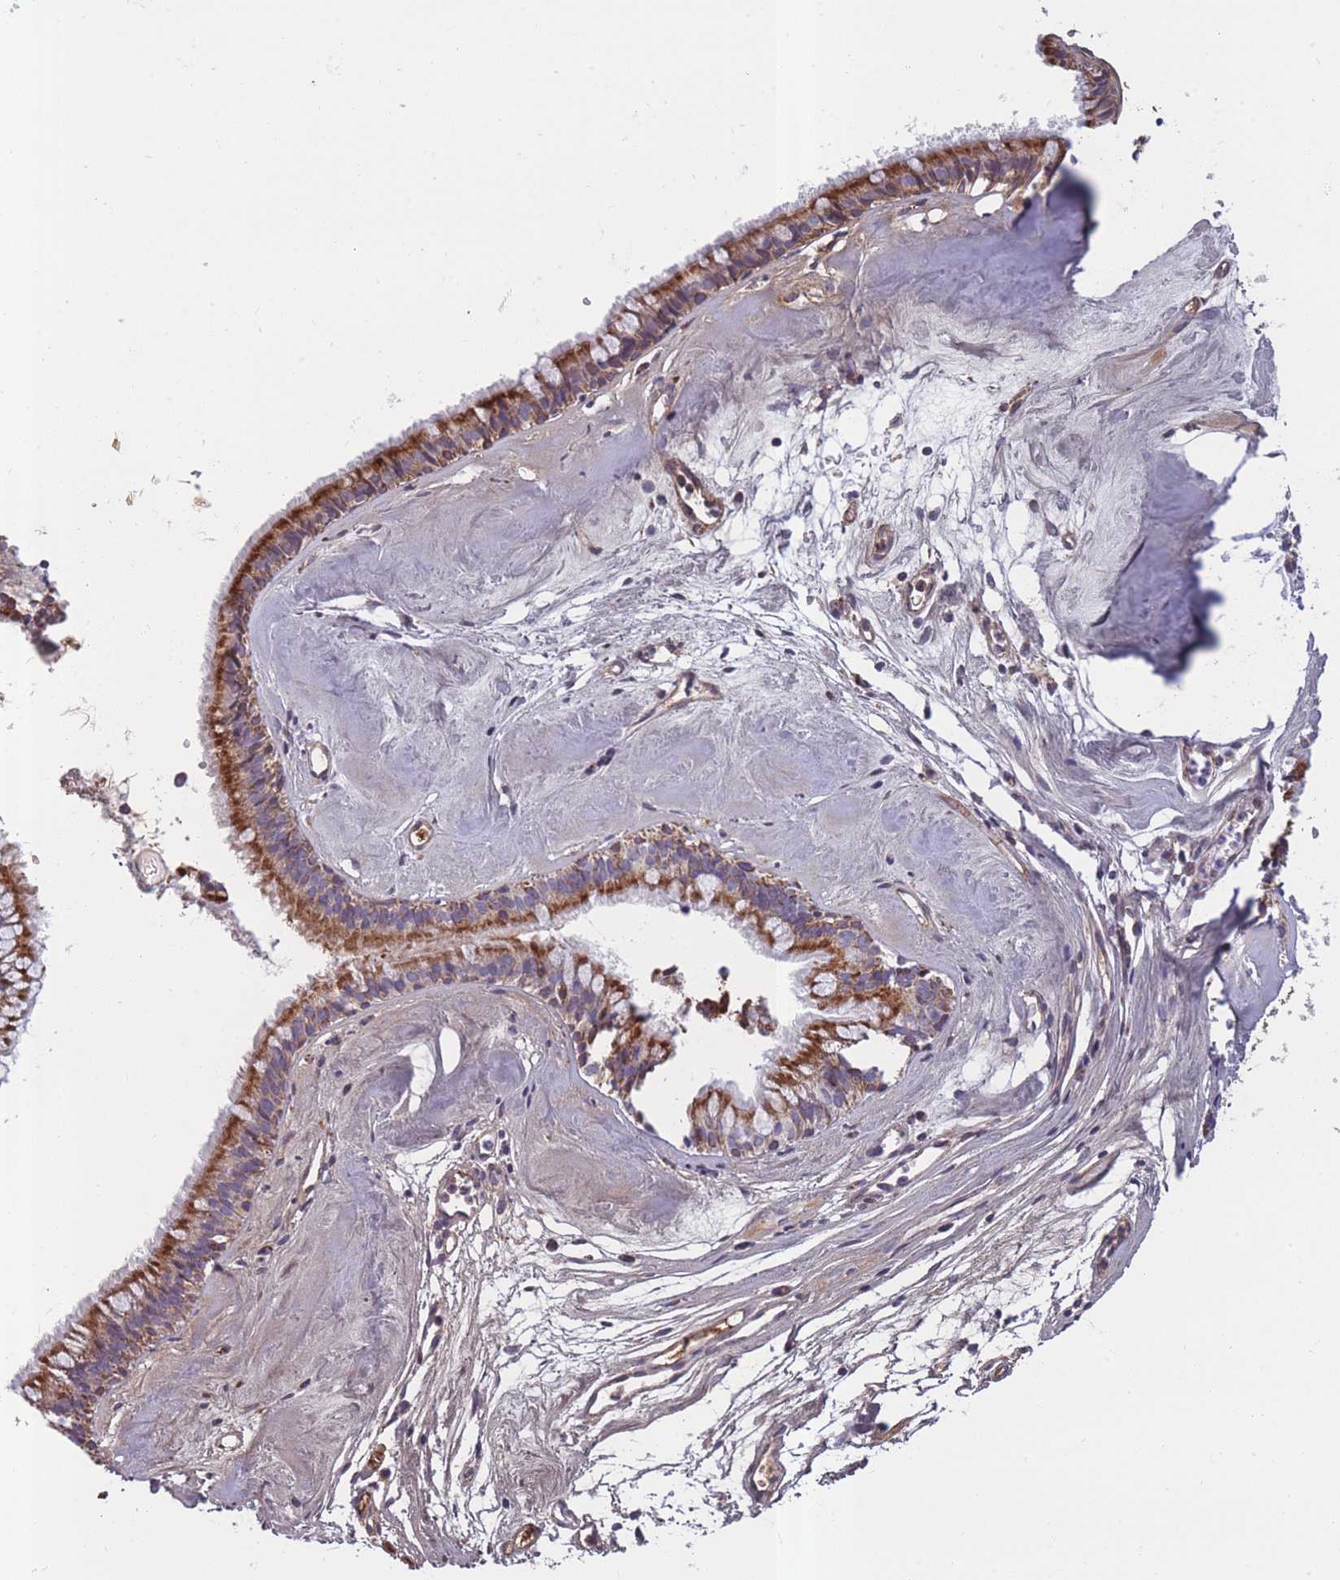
{"staining": {"intensity": "moderate", "quantity": ">75%", "location": "cytoplasmic/membranous"}, "tissue": "nasopharynx", "cell_type": "Respiratory epithelial cells", "image_type": "normal", "snomed": [{"axis": "morphology", "description": "Normal tissue, NOS"}, {"axis": "topography", "description": "Nasopharynx"}], "caption": "Protein expression analysis of normal nasopharynx shows moderate cytoplasmic/membranous expression in approximately >75% of respiratory epithelial cells. The staining is performed using DAB brown chromogen to label protein expression. The nuclei are counter-stained blue using hematoxylin.", "gene": "KAT2A", "patient": {"sex": "male", "age": 65}}